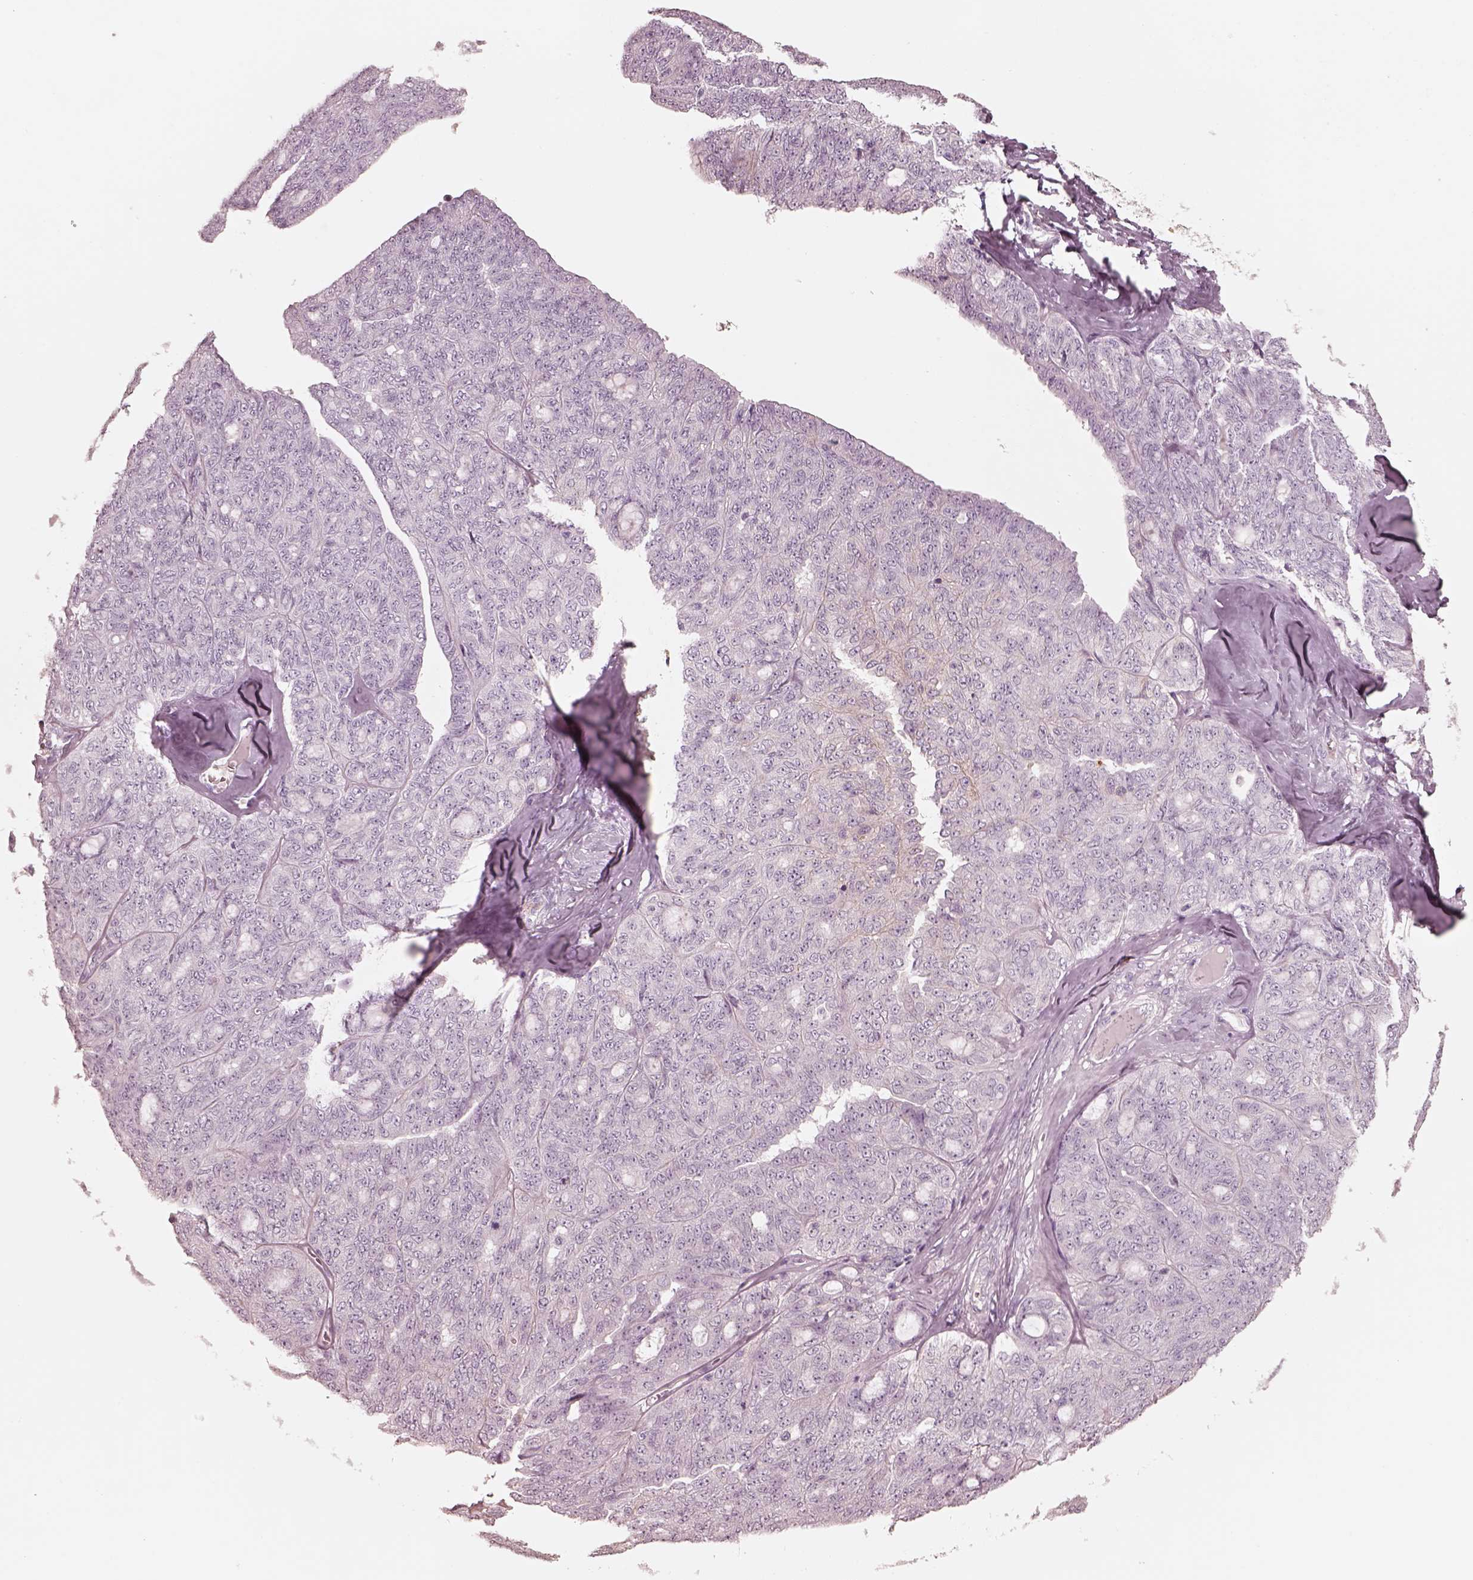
{"staining": {"intensity": "negative", "quantity": "none", "location": "none"}, "tissue": "ovarian cancer", "cell_type": "Tumor cells", "image_type": "cancer", "snomed": [{"axis": "morphology", "description": "Cystadenocarcinoma, serous, NOS"}, {"axis": "topography", "description": "Ovary"}], "caption": "This is an IHC image of ovarian cancer (serous cystadenocarcinoma). There is no staining in tumor cells.", "gene": "GPRIN1", "patient": {"sex": "female", "age": 71}}